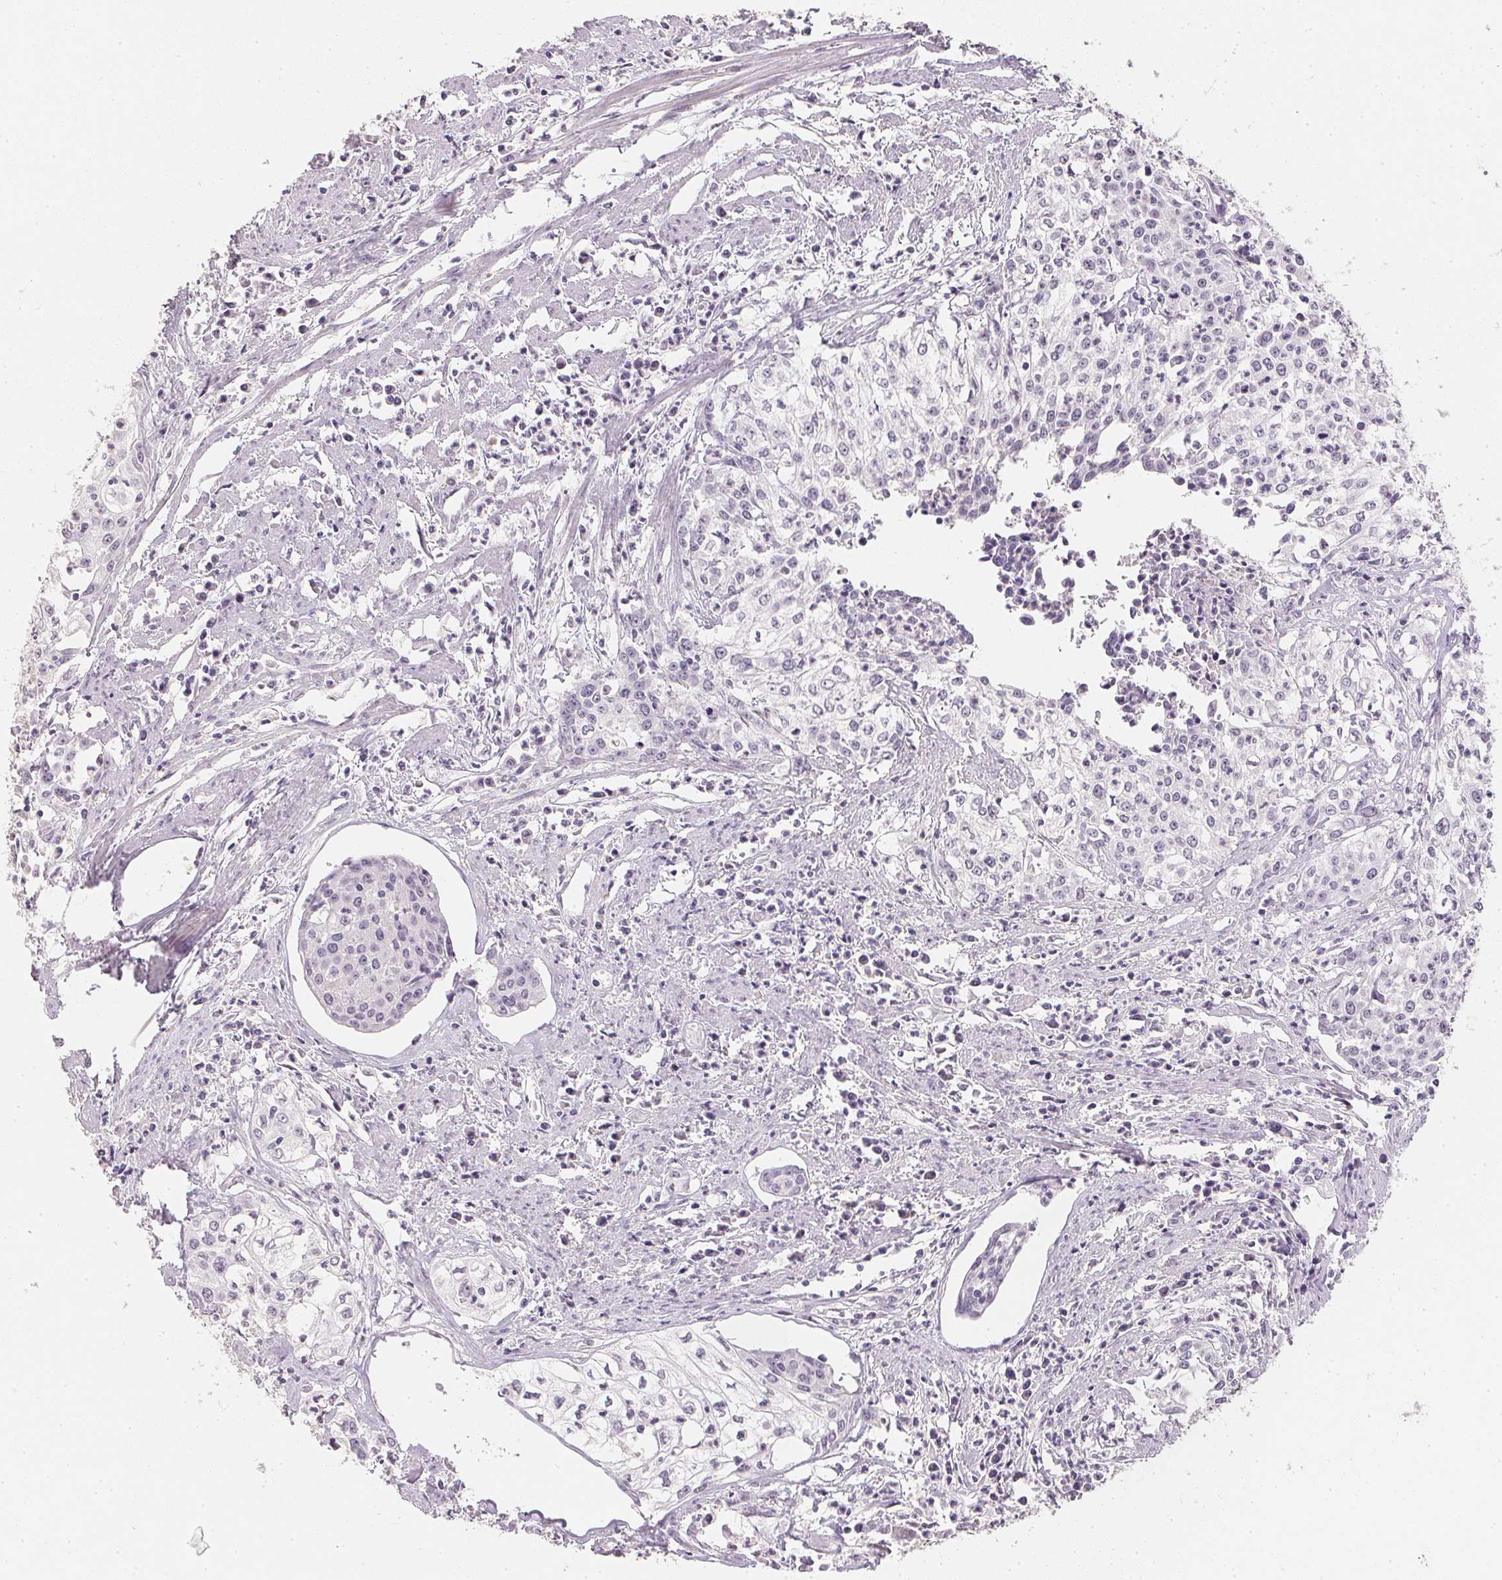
{"staining": {"intensity": "negative", "quantity": "none", "location": "none"}, "tissue": "cervical cancer", "cell_type": "Tumor cells", "image_type": "cancer", "snomed": [{"axis": "morphology", "description": "Squamous cell carcinoma, NOS"}, {"axis": "topography", "description": "Cervix"}], "caption": "Immunohistochemistry (IHC) photomicrograph of neoplastic tissue: human cervical cancer (squamous cell carcinoma) stained with DAB (3,3'-diaminobenzidine) reveals no significant protein staining in tumor cells.", "gene": "PPY", "patient": {"sex": "female", "age": 39}}